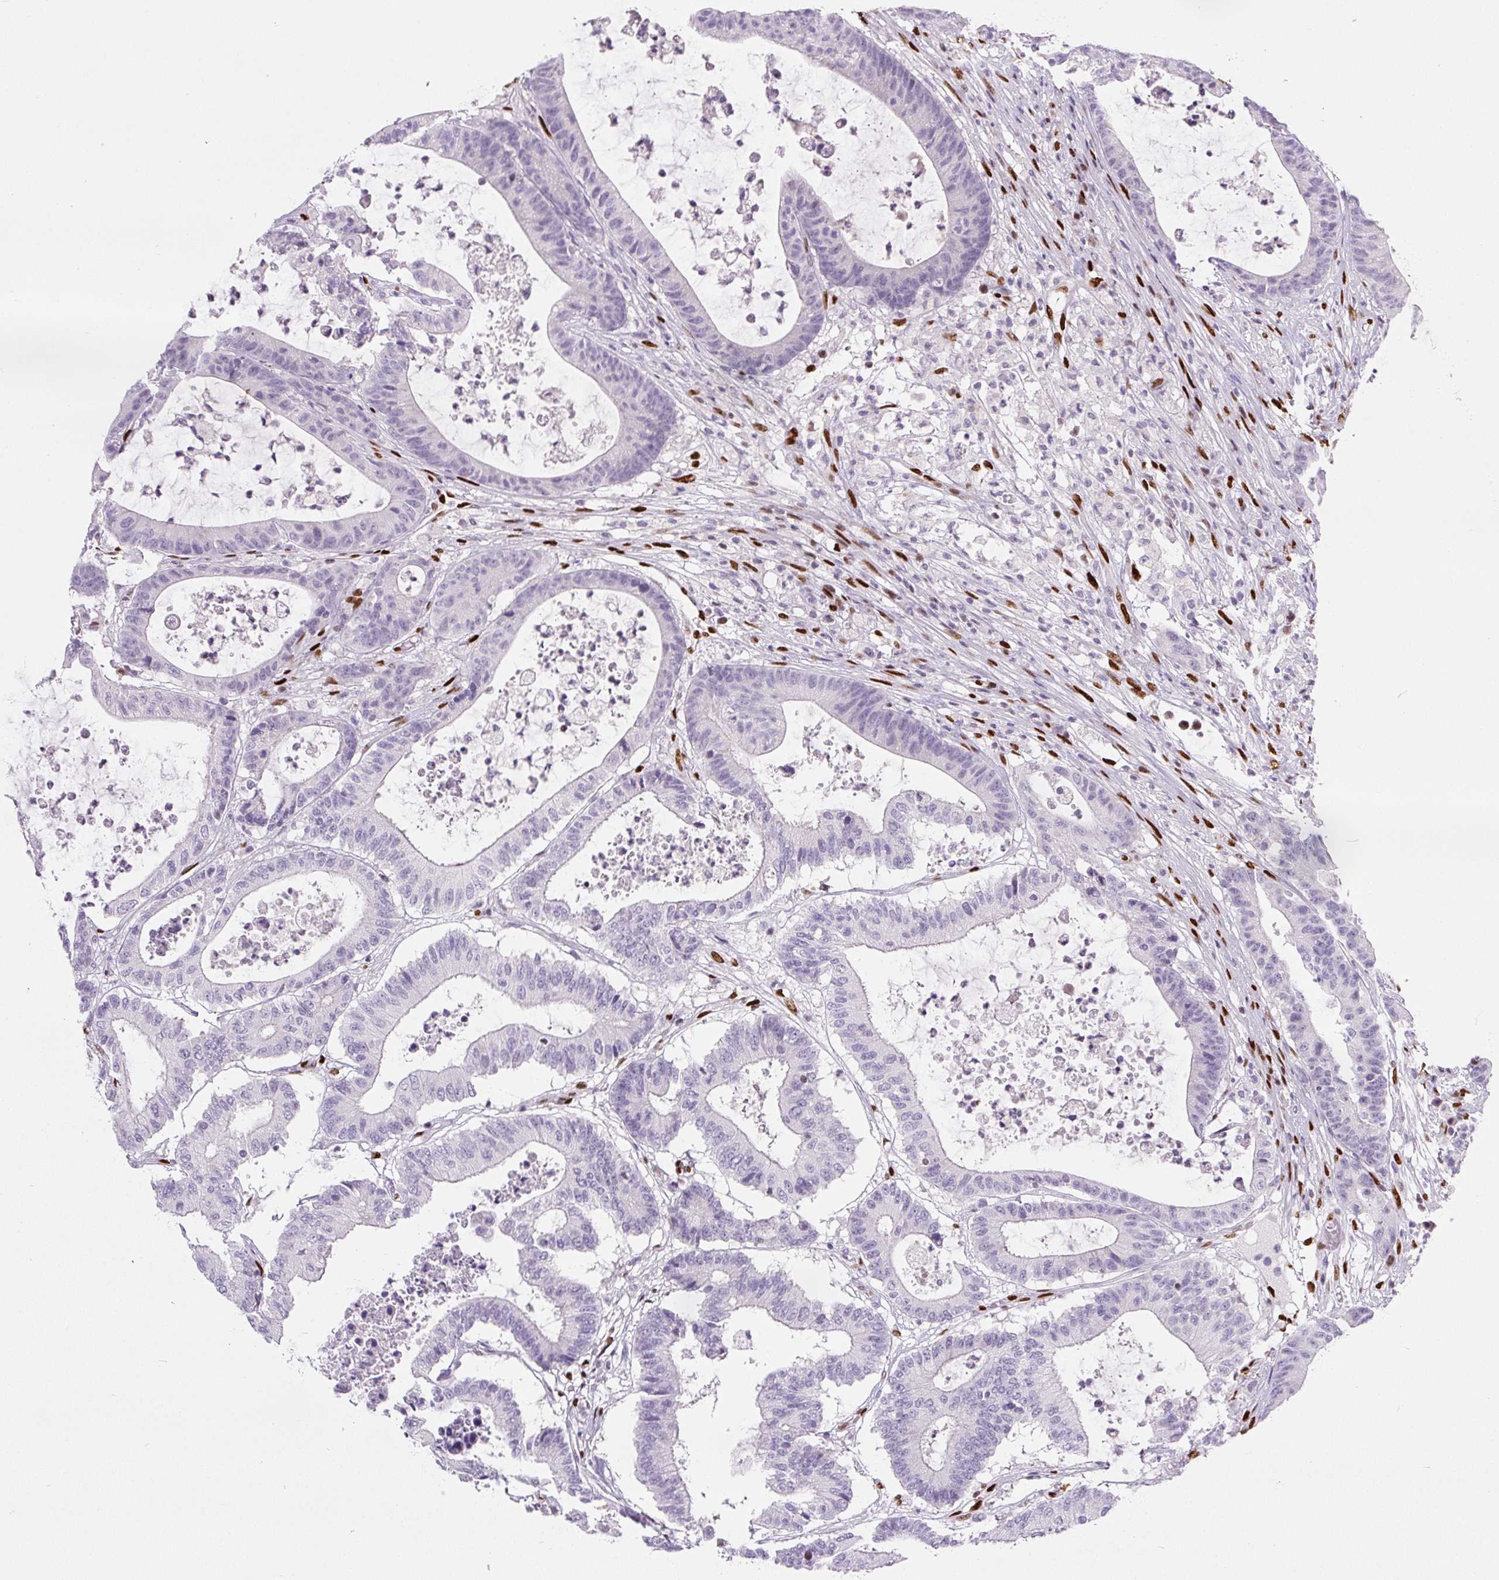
{"staining": {"intensity": "negative", "quantity": "none", "location": "none"}, "tissue": "colorectal cancer", "cell_type": "Tumor cells", "image_type": "cancer", "snomed": [{"axis": "morphology", "description": "Adenocarcinoma, NOS"}, {"axis": "topography", "description": "Colon"}], "caption": "Immunohistochemical staining of human colorectal cancer shows no significant staining in tumor cells.", "gene": "ZEB1", "patient": {"sex": "female", "age": 84}}